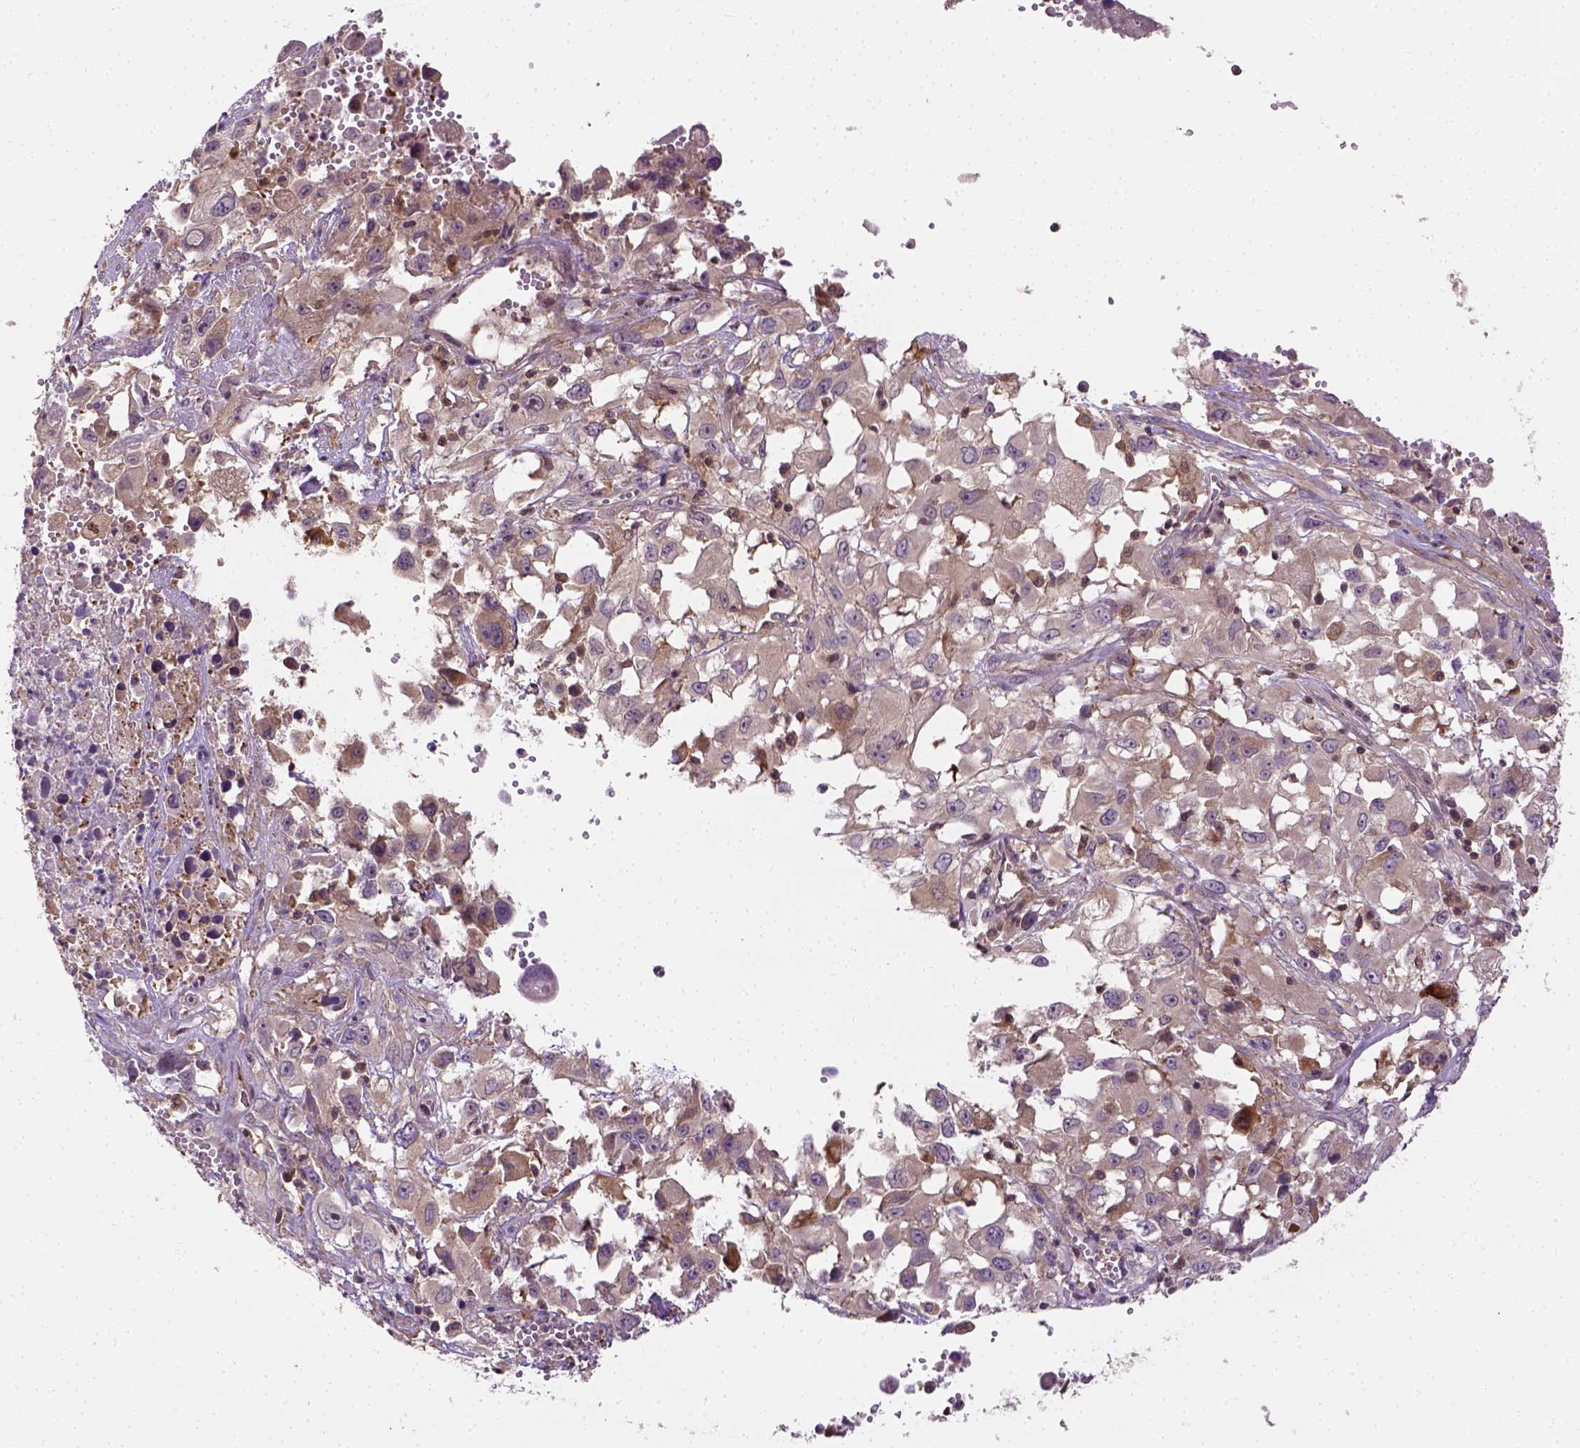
{"staining": {"intensity": "weak", "quantity": "25%-75%", "location": "cytoplasmic/membranous"}, "tissue": "melanoma", "cell_type": "Tumor cells", "image_type": "cancer", "snomed": [{"axis": "morphology", "description": "Malignant melanoma, Metastatic site"}, {"axis": "topography", "description": "Soft tissue"}], "caption": "Melanoma was stained to show a protein in brown. There is low levels of weak cytoplasmic/membranous staining in about 25%-75% of tumor cells. (brown staining indicates protein expression, while blue staining denotes nuclei).", "gene": "MATK", "patient": {"sex": "male", "age": 50}}